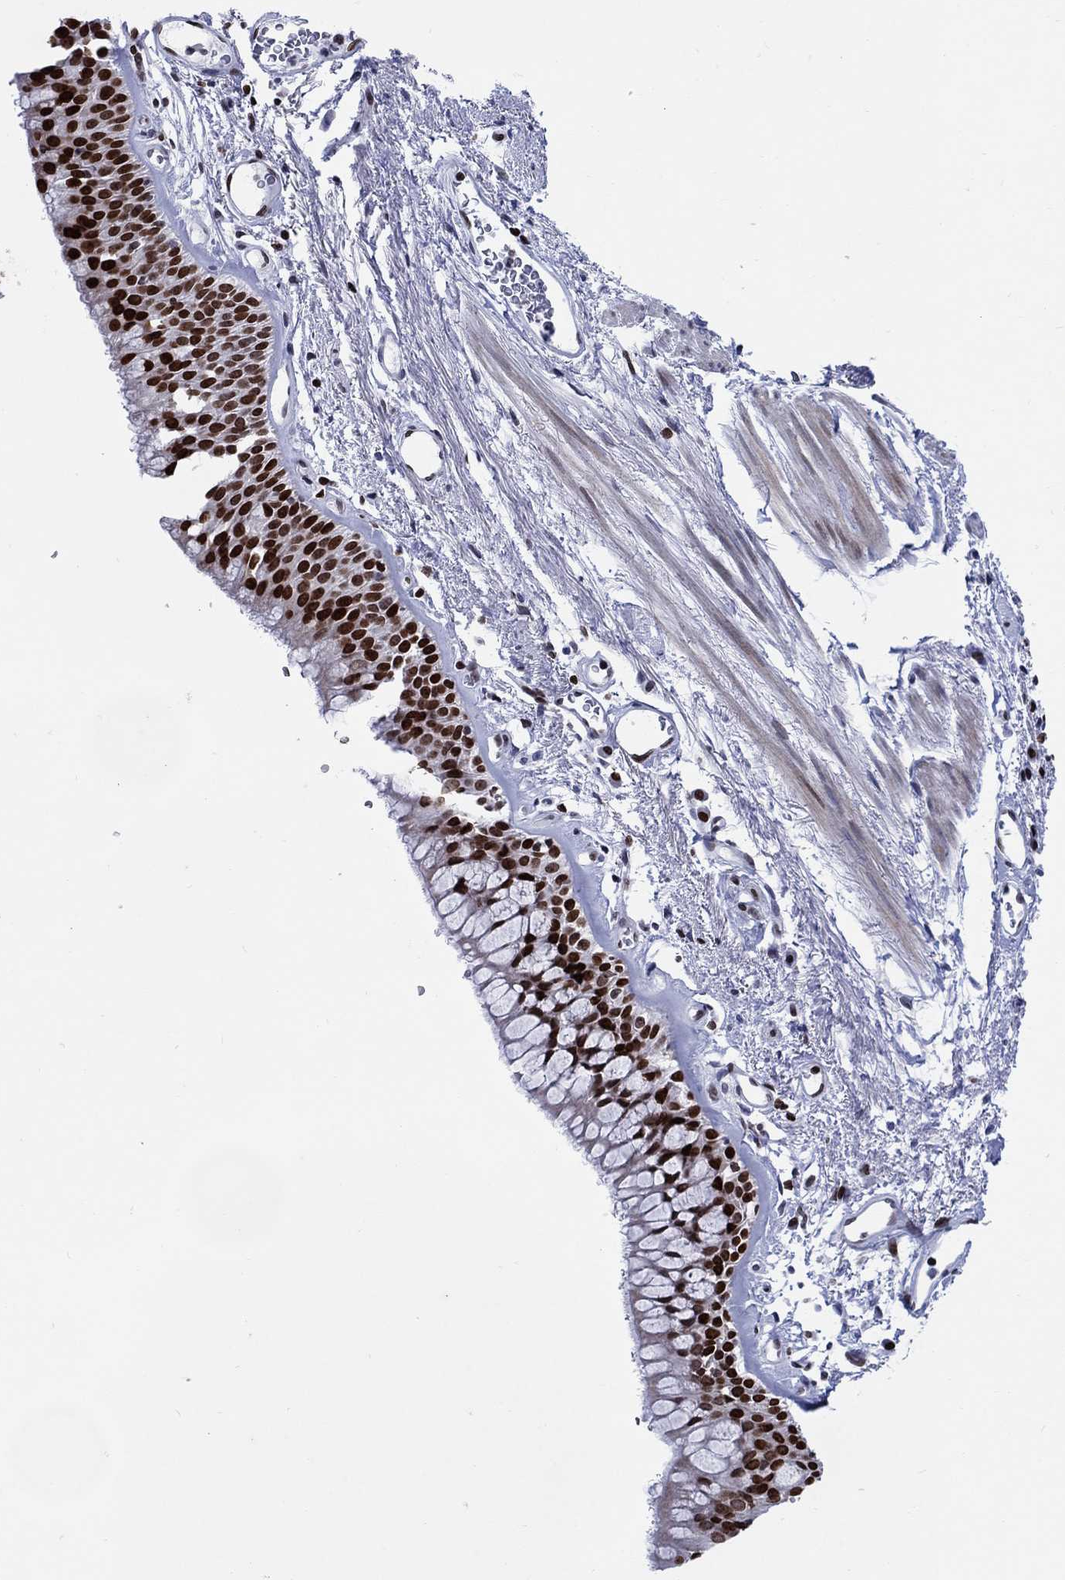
{"staining": {"intensity": "strong", "quantity": ">75%", "location": "nuclear"}, "tissue": "bronchus", "cell_type": "Respiratory epithelial cells", "image_type": "normal", "snomed": [{"axis": "morphology", "description": "Normal tissue, NOS"}, {"axis": "topography", "description": "Bronchus"}, {"axis": "topography", "description": "Lung"}], "caption": "This is an image of immunohistochemistry (IHC) staining of benign bronchus, which shows strong expression in the nuclear of respiratory epithelial cells.", "gene": "HMGA1", "patient": {"sex": "female", "age": 57}}